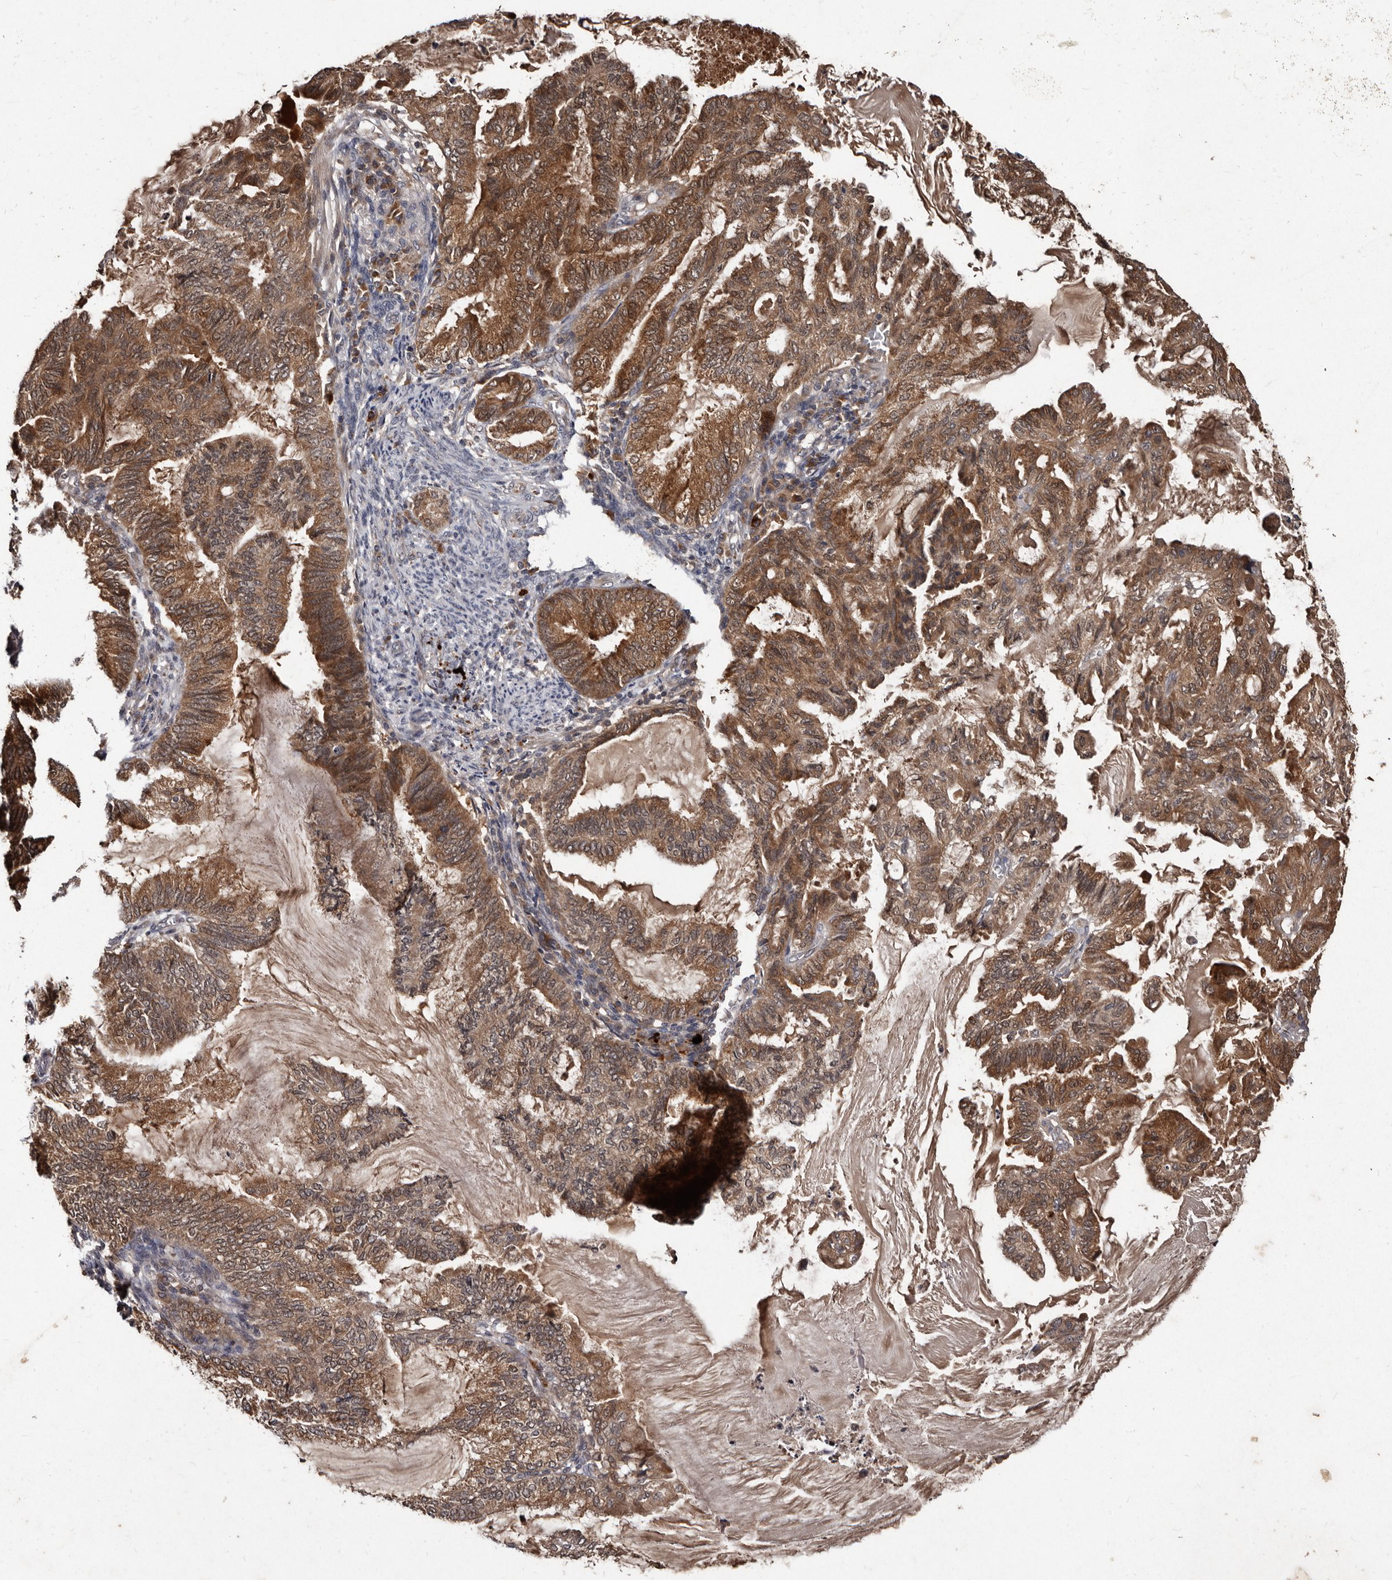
{"staining": {"intensity": "moderate", "quantity": ">75%", "location": "cytoplasmic/membranous"}, "tissue": "endometrial cancer", "cell_type": "Tumor cells", "image_type": "cancer", "snomed": [{"axis": "morphology", "description": "Adenocarcinoma, NOS"}, {"axis": "topography", "description": "Endometrium"}], "caption": "Human adenocarcinoma (endometrial) stained with a protein marker reveals moderate staining in tumor cells.", "gene": "PMVK", "patient": {"sex": "female", "age": 86}}